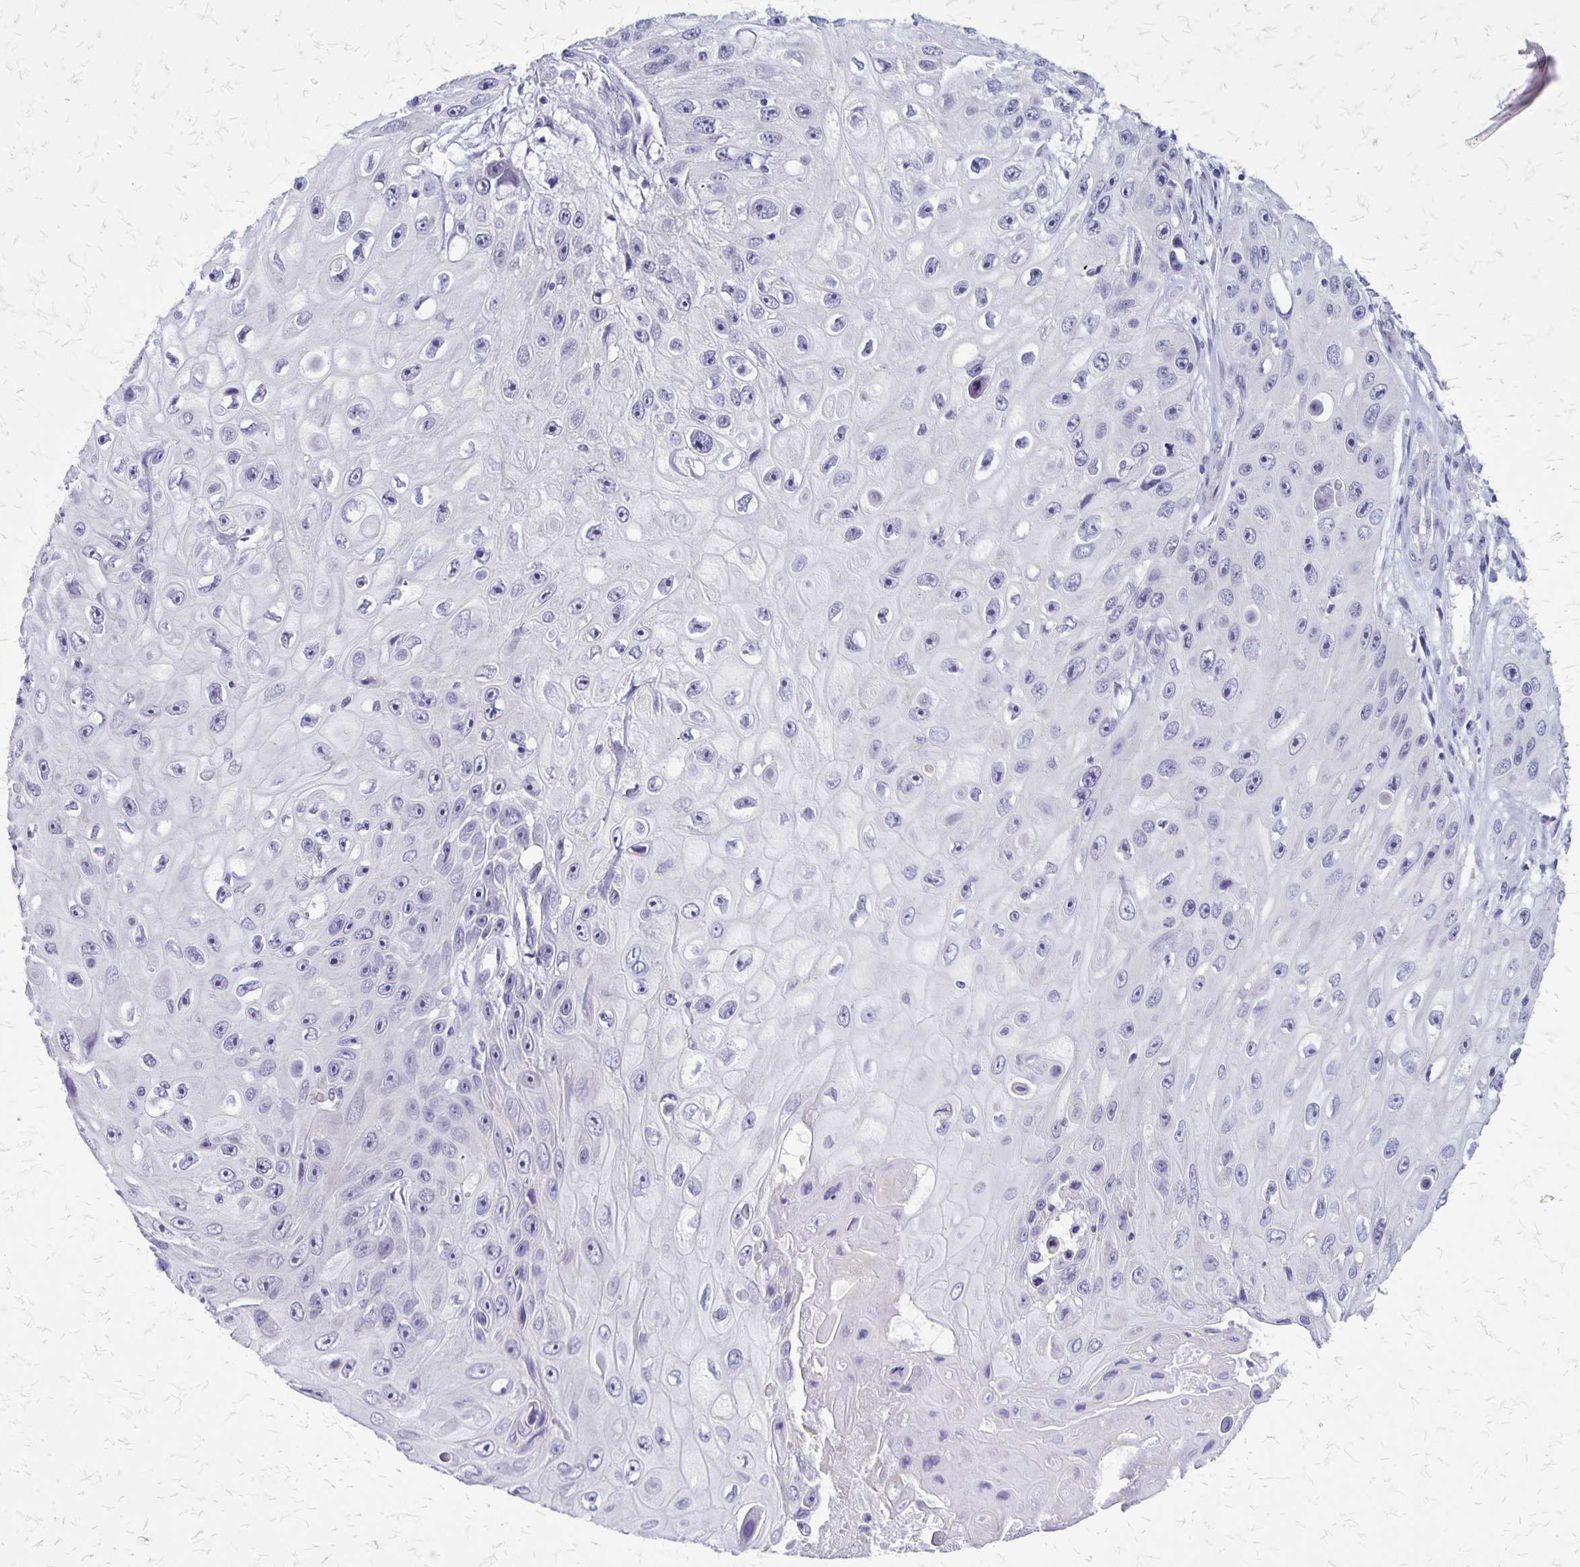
{"staining": {"intensity": "negative", "quantity": "none", "location": "none"}, "tissue": "skin cancer", "cell_type": "Tumor cells", "image_type": "cancer", "snomed": [{"axis": "morphology", "description": "Squamous cell carcinoma, NOS"}, {"axis": "topography", "description": "Skin"}], "caption": "DAB immunohistochemical staining of squamous cell carcinoma (skin) shows no significant staining in tumor cells.", "gene": "PLXNB3", "patient": {"sex": "male", "age": 82}}